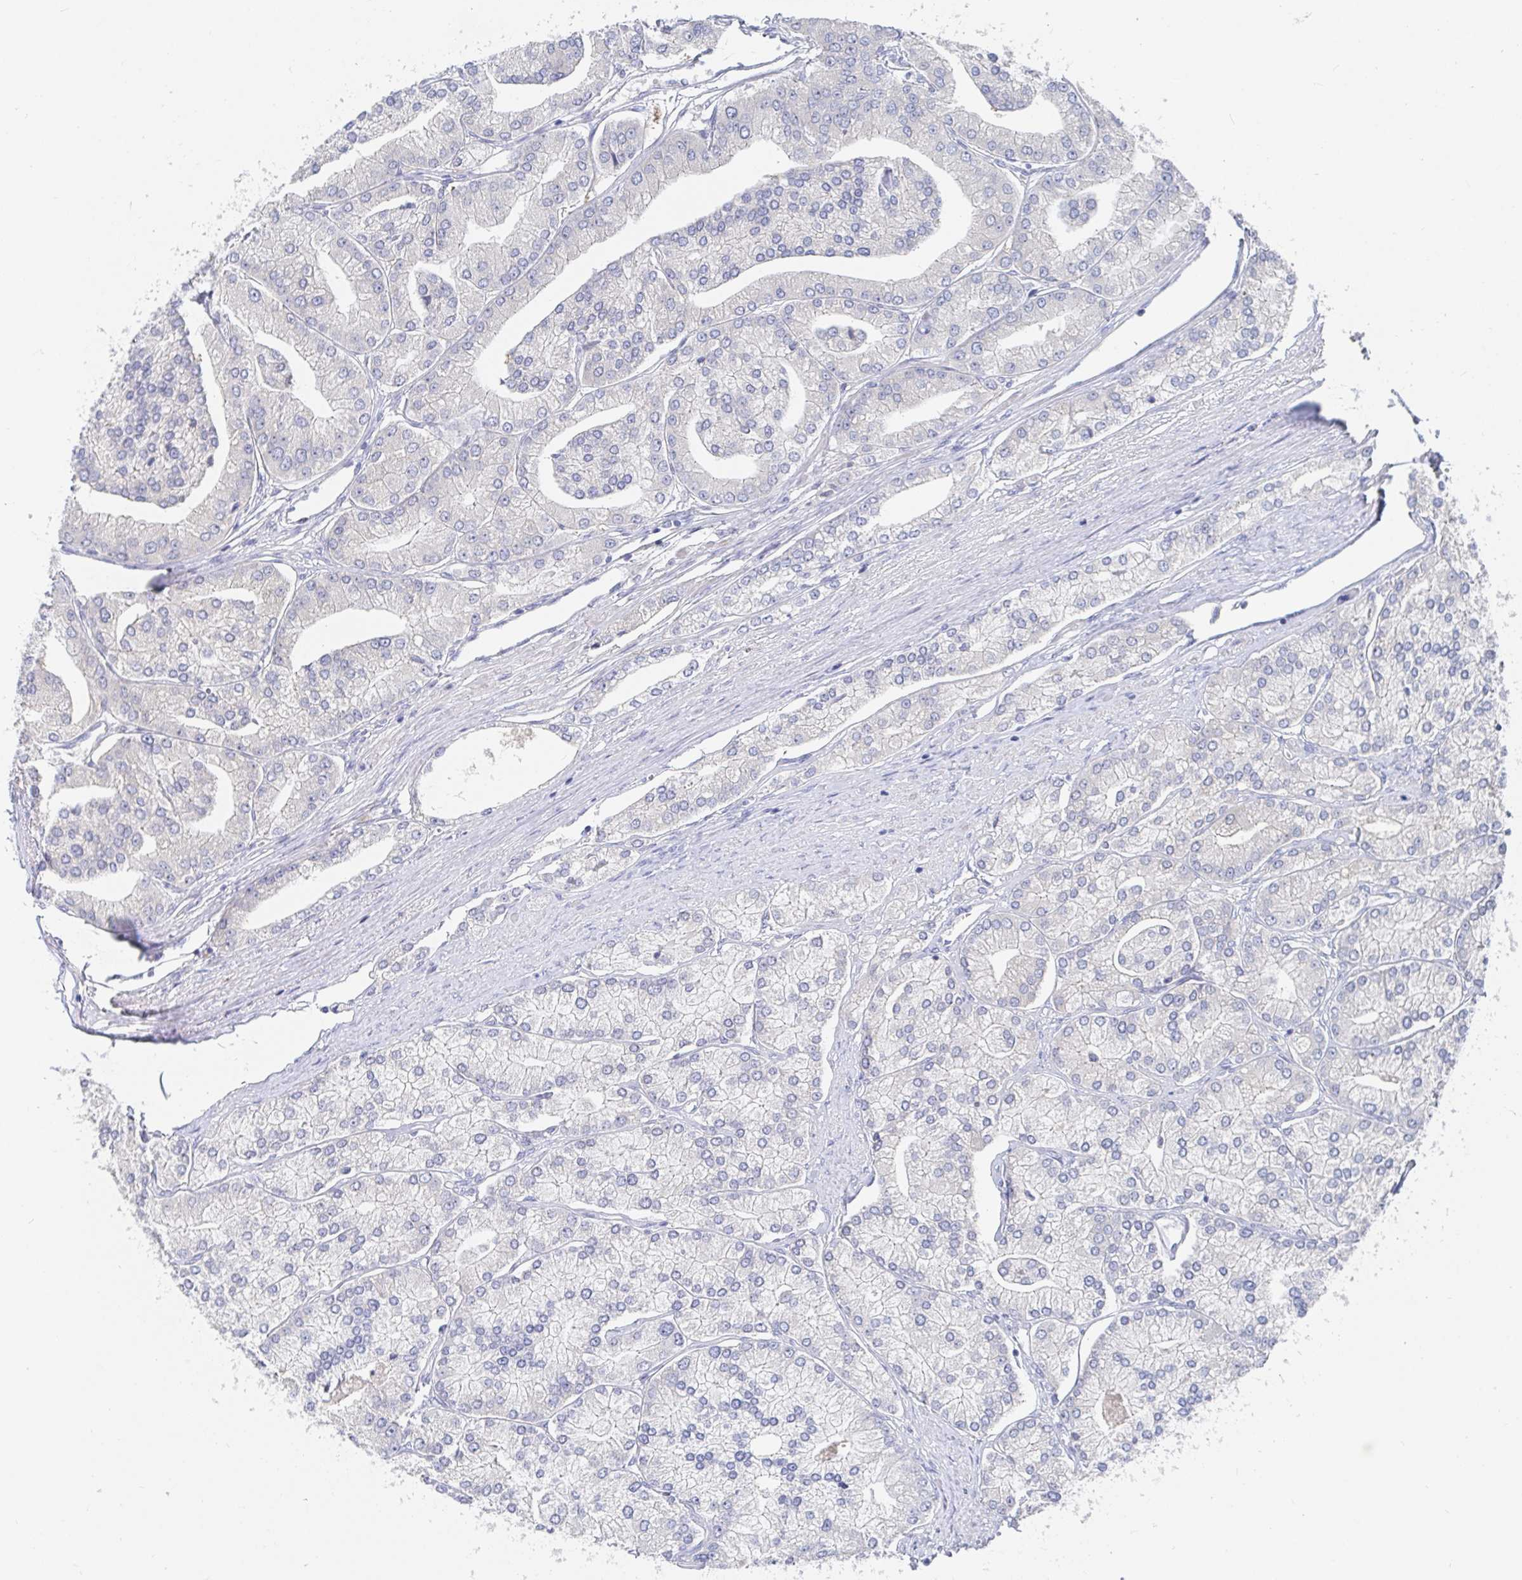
{"staining": {"intensity": "negative", "quantity": "none", "location": "none"}, "tissue": "prostate cancer", "cell_type": "Tumor cells", "image_type": "cancer", "snomed": [{"axis": "morphology", "description": "Adenocarcinoma, High grade"}, {"axis": "topography", "description": "Prostate"}], "caption": "The photomicrograph exhibits no significant staining in tumor cells of prostate cancer.", "gene": "ZNF430", "patient": {"sex": "male", "age": 61}}